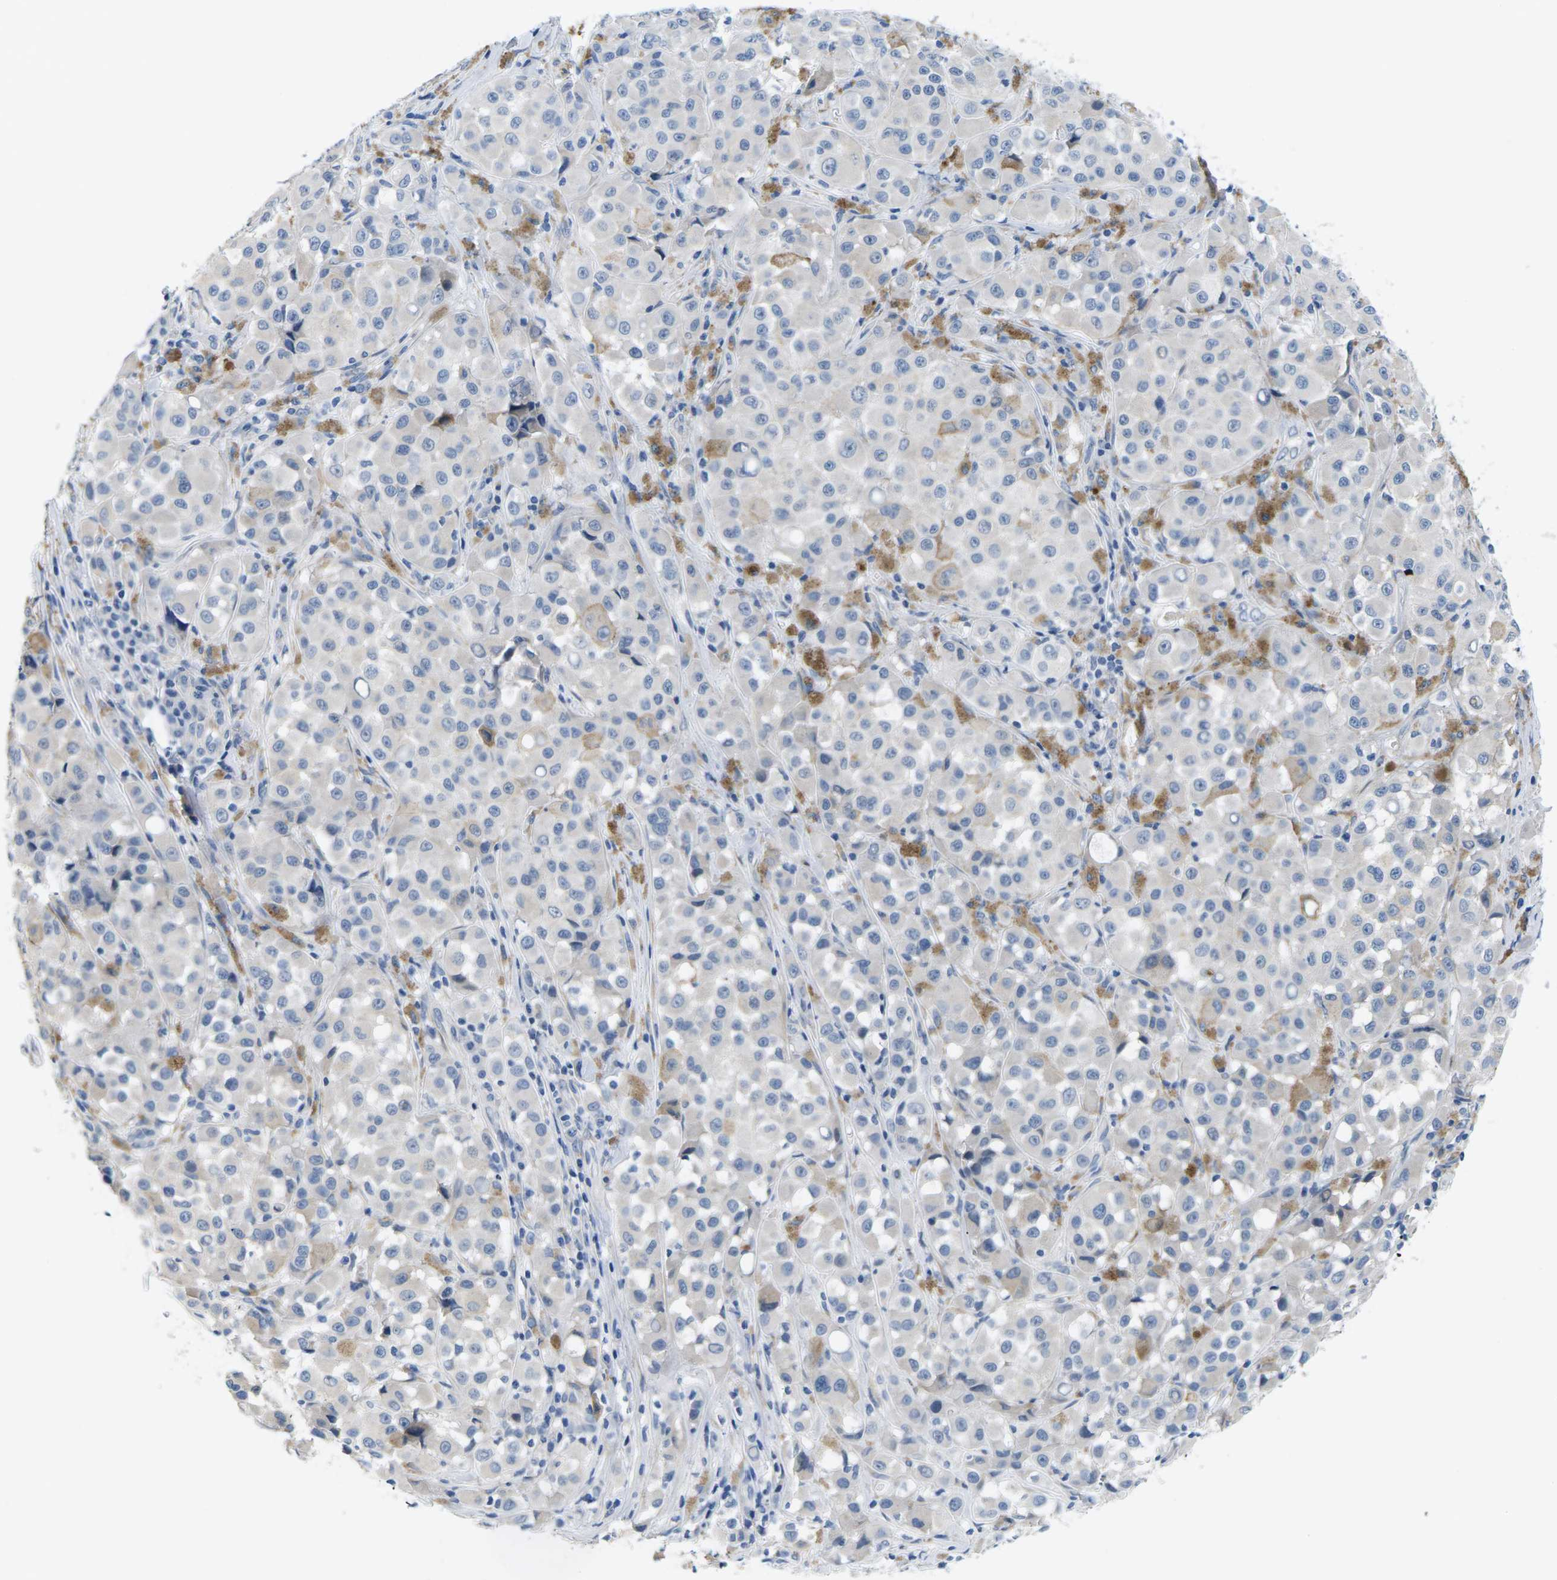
{"staining": {"intensity": "negative", "quantity": "none", "location": "none"}, "tissue": "melanoma", "cell_type": "Tumor cells", "image_type": "cancer", "snomed": [{"axis": "morphology", "description": "Malignant melanoma, NOS"}, {"axis": "topography", "description": "Skin"}], "caption": "A high-resolution micrograph shows immunohistochemistry (IHC) staining of malignant melanoma, which reveals no significant expression in tumor cells.", "gene": "TSPAN2", "patient": {"sex": "male", "age": 84}}